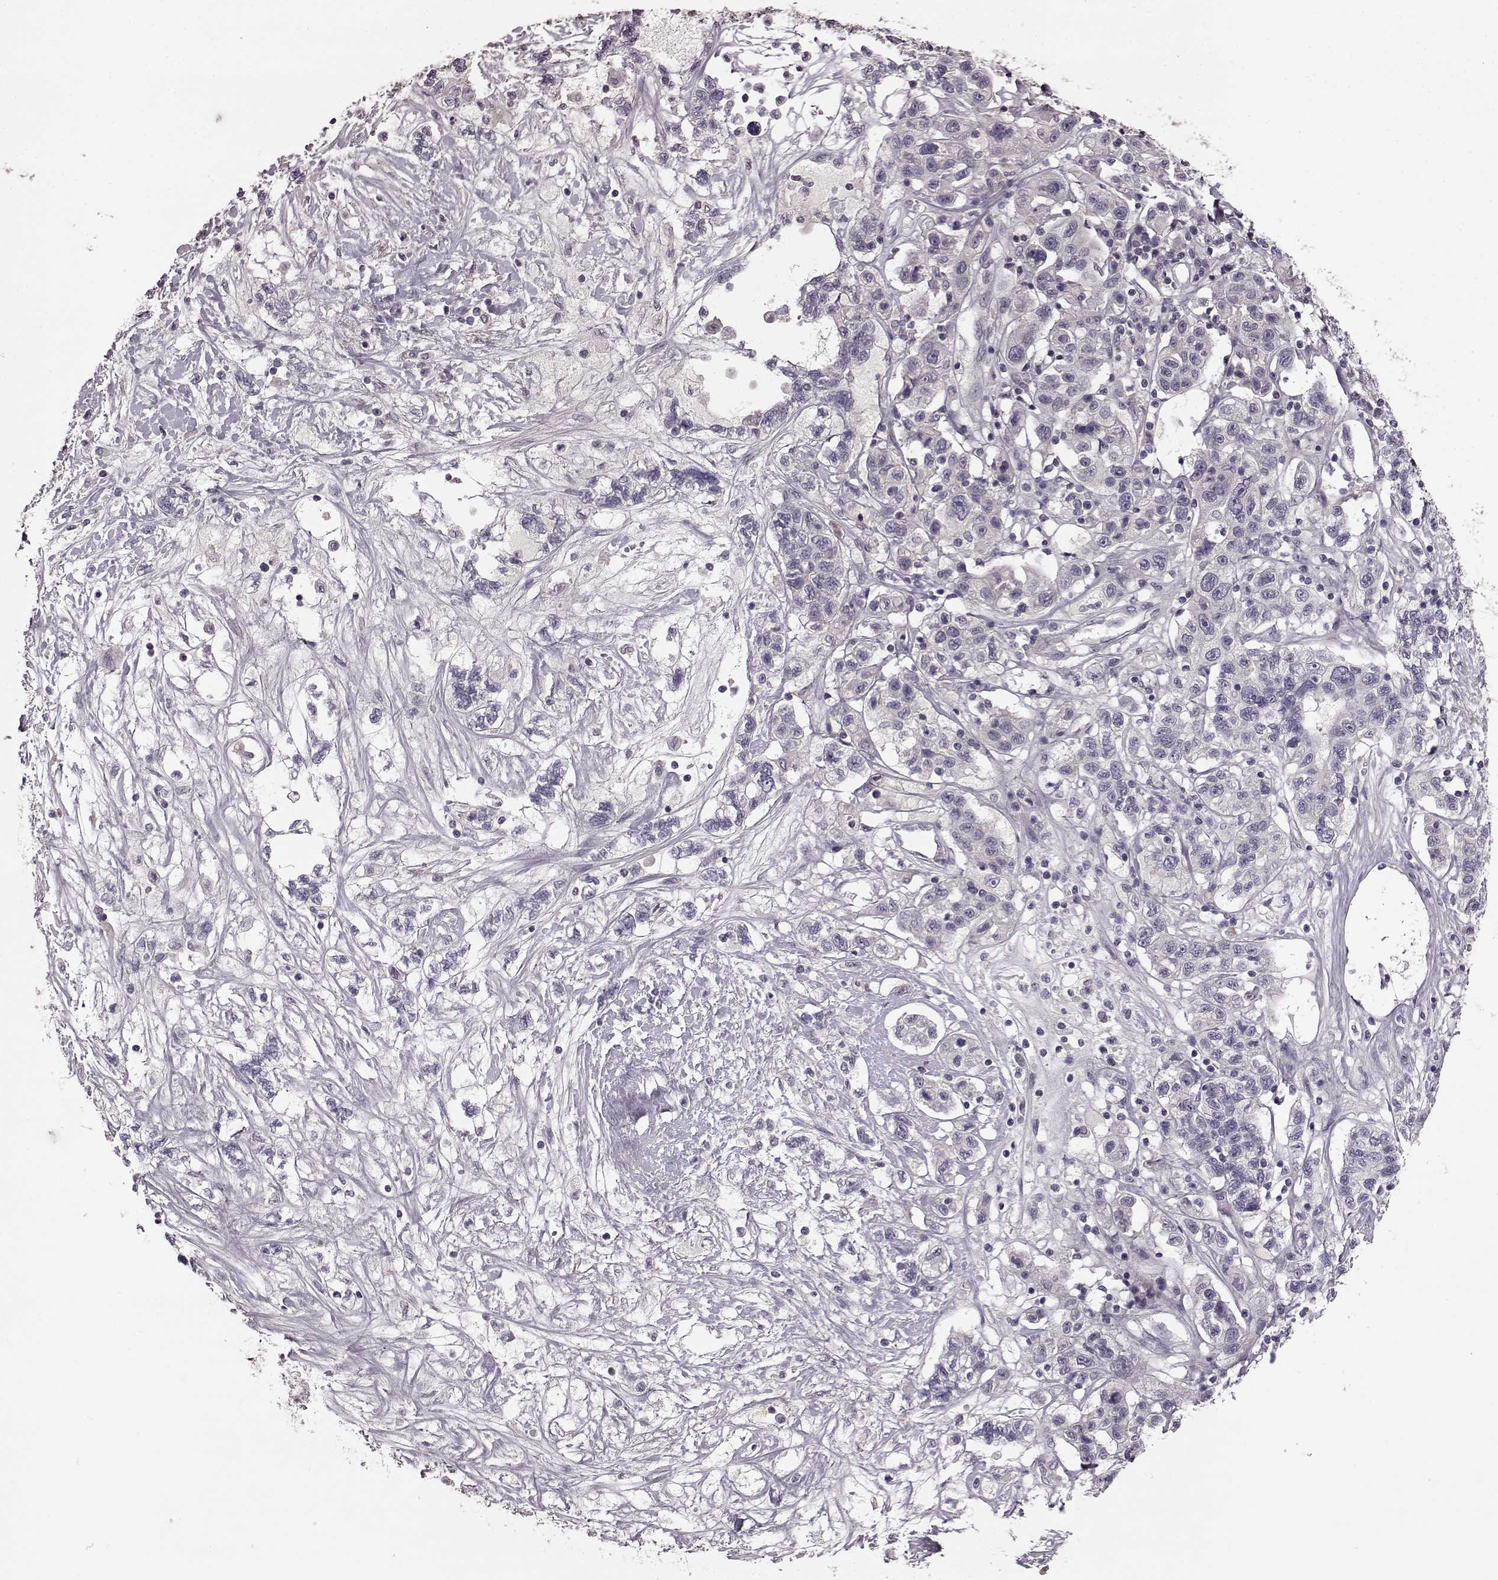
{"staining": {"intensity": "negative", "quantity": "none", "location": "none"}, "tissue": "liver cancer", "cell_type": "Tumor cells", "image_type": "cancer", "snomed": [{"axis": "morphology", "description": "Adenocarcinoma, NOS"}, {"axis": "morphology", "description": "Cholangiocarcinoma"}, {"axis": "topography", "description": "Liver"}], "caption": "Protein analysis of liver cancer demonstrates no significant staining in tumor cells.", "gene": "SLC52A3", "patient": {"sex": "male", "age": 64}}